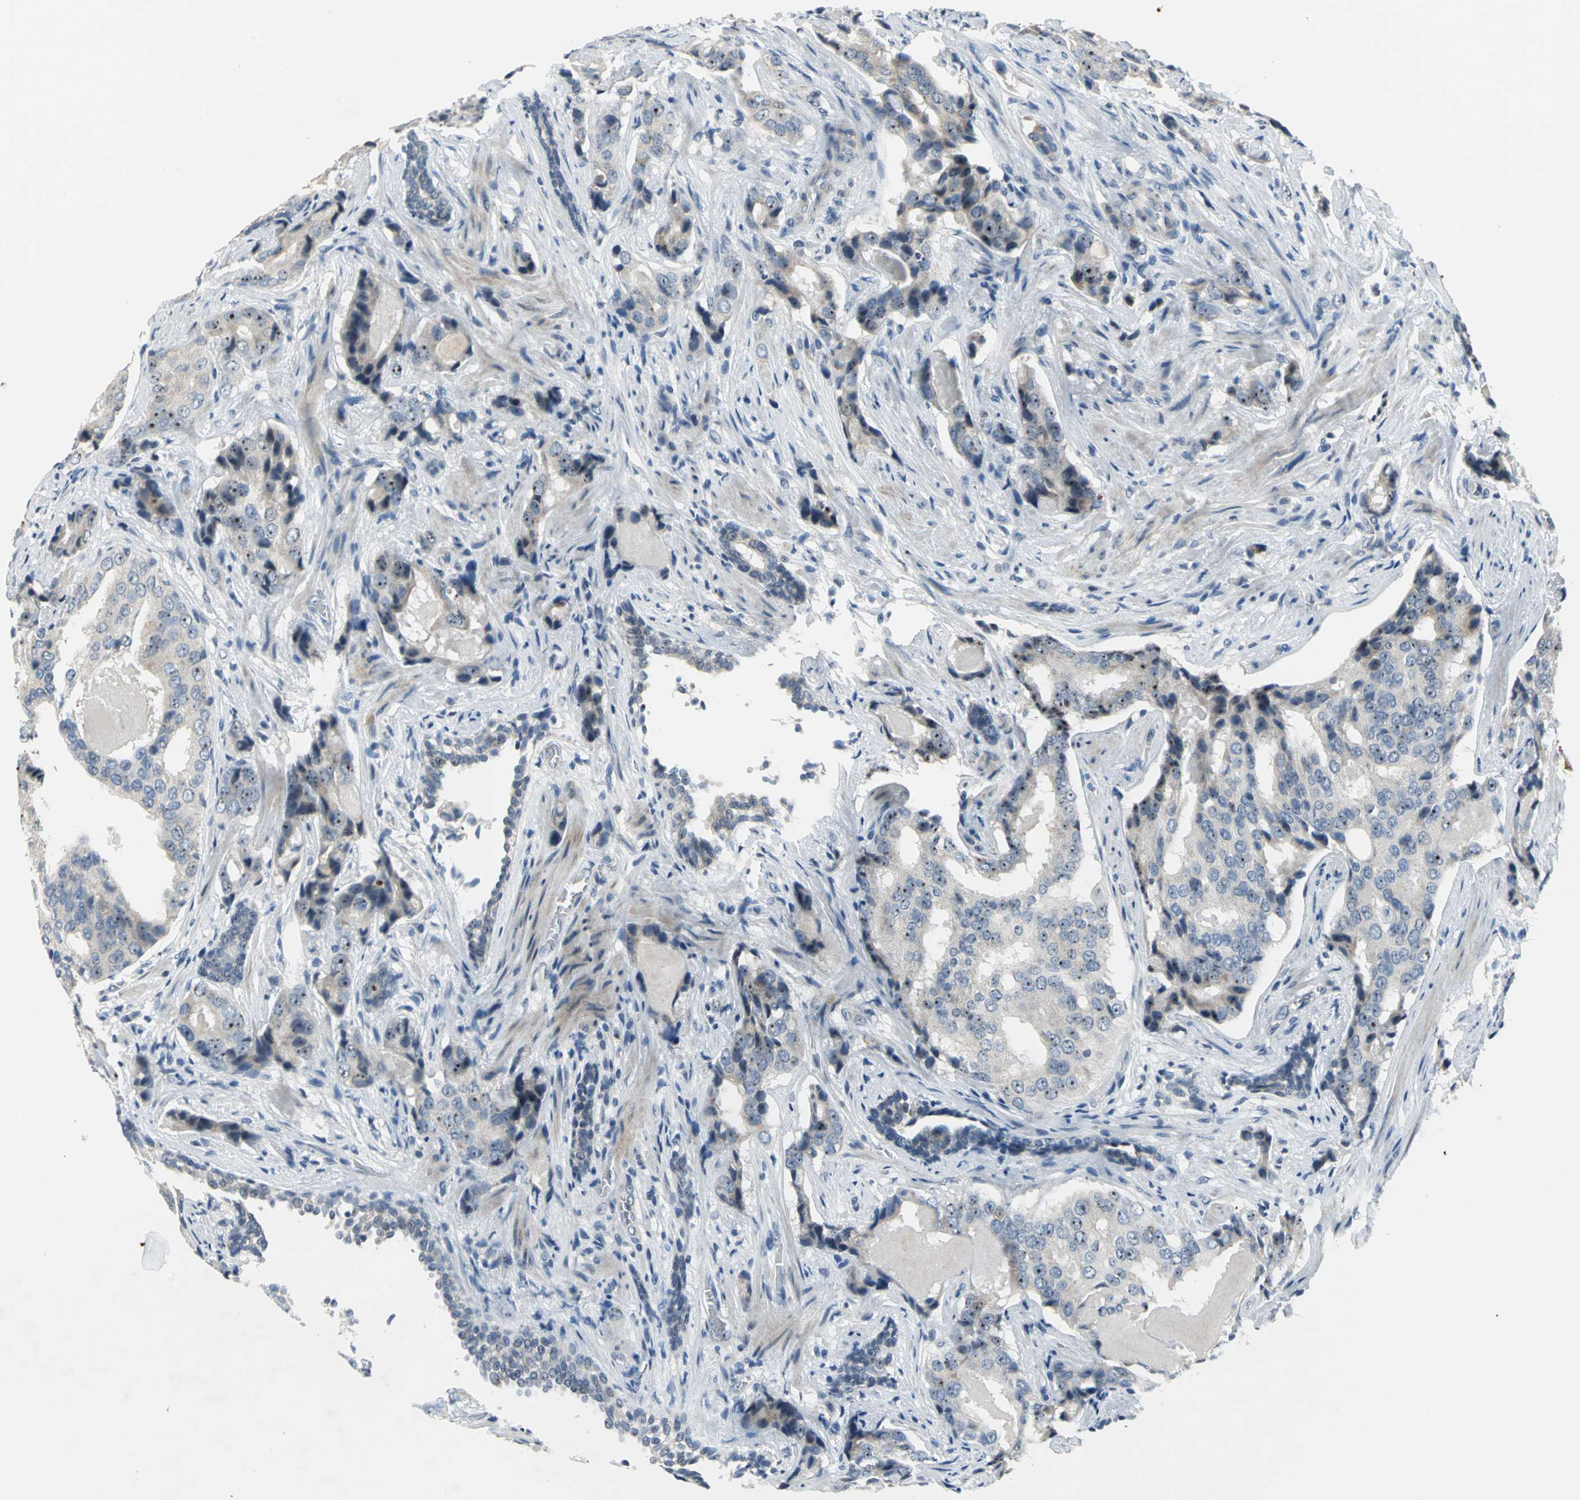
{"staining": {"intensity": "strong", "quantity": ">75%", "location": "nuclear"}, "tissue": "prostate cancer", "cell_type": "Tumor cells", "image_type": "cancer", "snomed": [{"axis": "morphology", "description": "Adenocarcinoma, High grade"}, {"axis": "topography", "description": "Prostate"}], "caption": "Human prostate cancer stained with a brown dye reveals strong nuclear positive positivity in about >75% of tumor cells.", "gene": "MYBBP1A", "patient": {"sex": "male", "age": 58}}